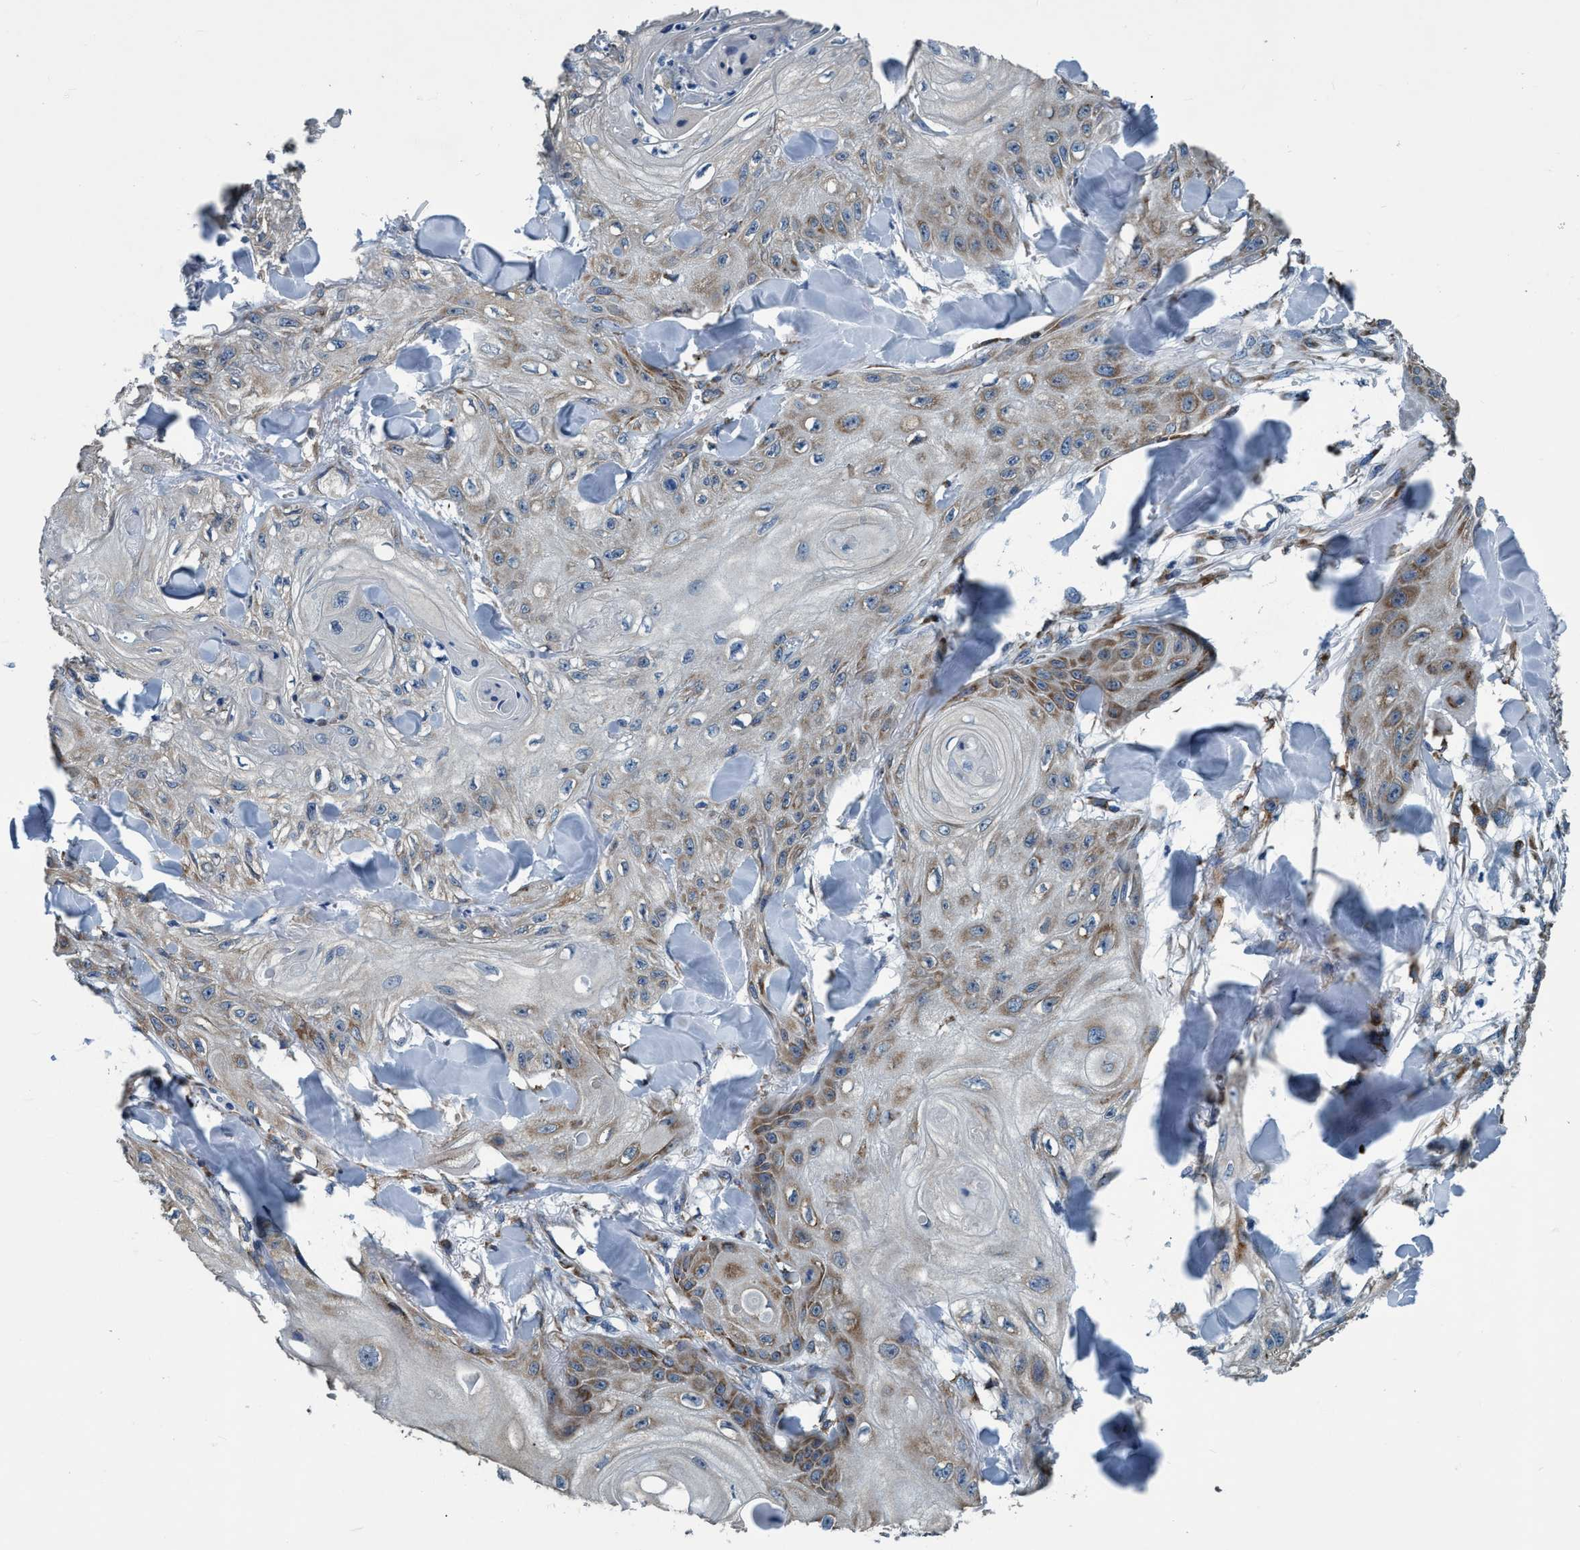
{"staining": {"intensity": "moderate", "quantity": "<25%", "location": "cytoplasmic/membranous"}, "tissue": "skin cancer", "cell_type": "Tumor cells", "image_type": "cancer", "snomed": [{"axis": "morphology", "description": "Squamous cell carcinoma, NOS"}, {"axis": "topography", "description": "Skin"}], "caption": "Moderate cytoplasmic/membranous positivity is identified in approximately <25% of tumor cells in squamous cell carcinoma (skin).", "gene": "ARMC9", "patient": {"sex": "male", "age": 74}}